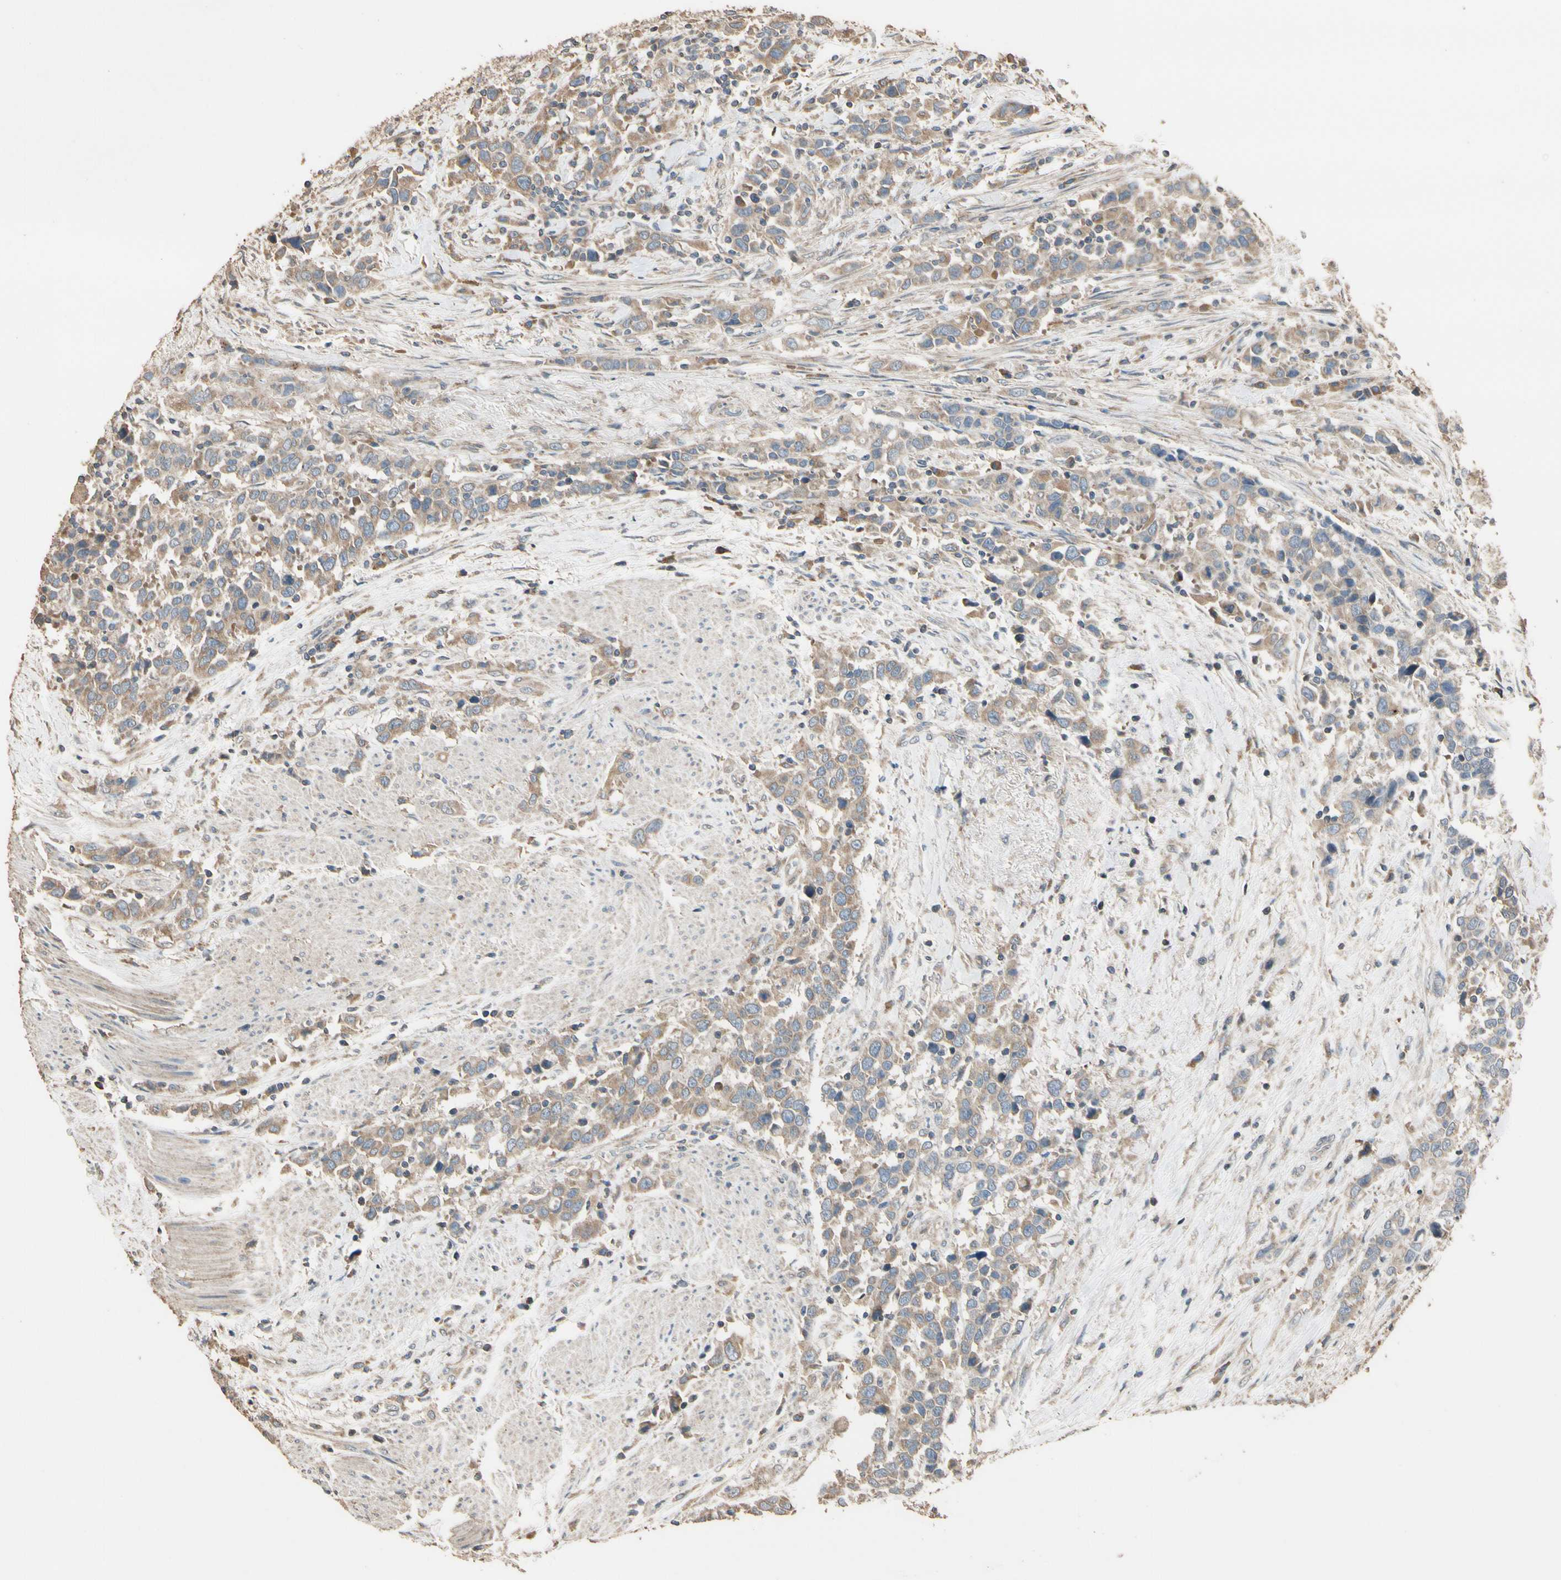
{"staining": {"intensity": "moderate", "quantity": ">75%", "location": "cytoplasmic/membranous"}, "tissue": "urothelial cancer", "cell_type": "Tumor cells", "image_type": "cancer", "snomed": [{"axis": "morphology", "description": "Urothelial carcinoma, High grade"}, {"axis": "topography", "description": "Urinary bladder"}], "caption": "This image reveals IHC staining of high-grade urothelial carcinoma, with medium moderate cytoplasmic/membranous expression in approximately >75% of tumor cells.", "gene": "STX18", "patient": {"sex": "male", "age": 61}}